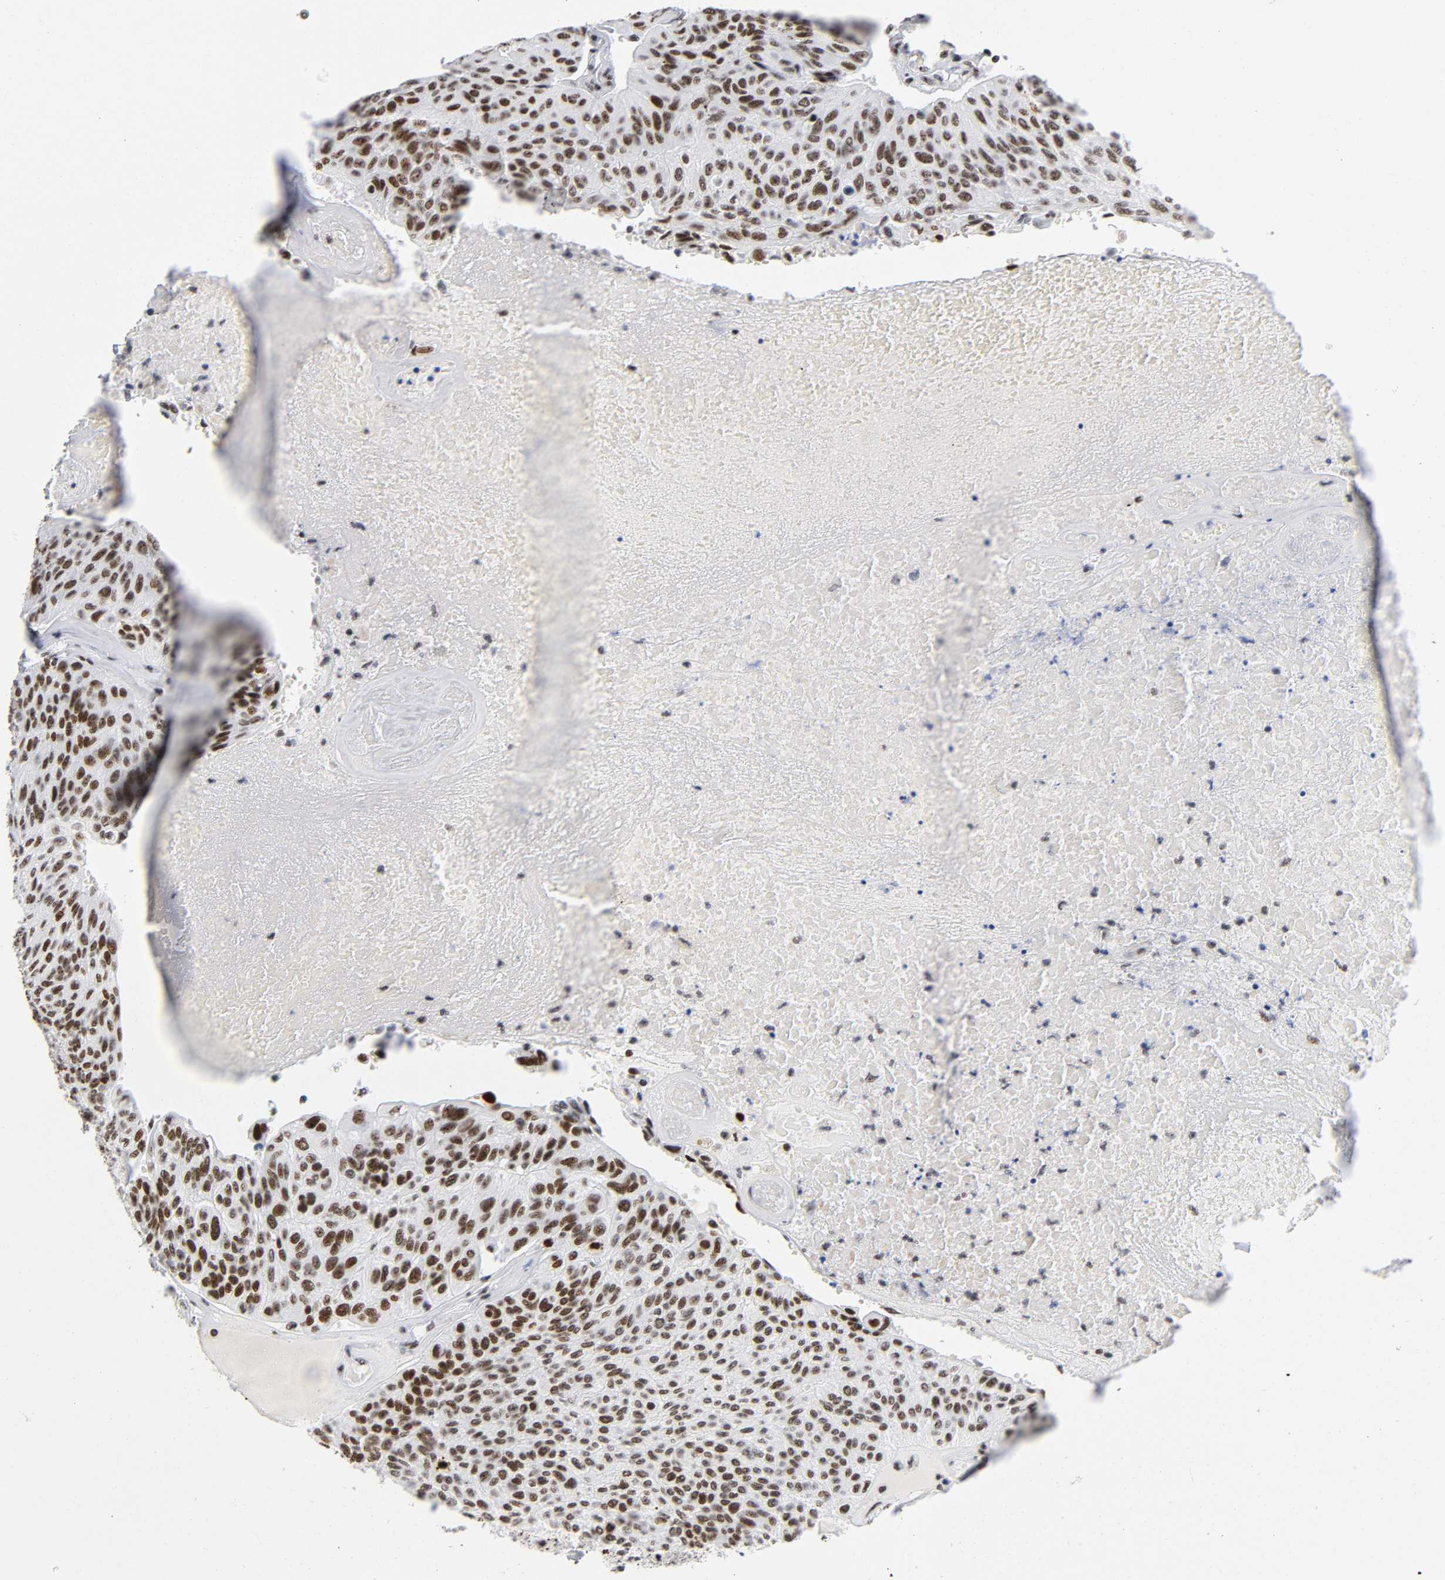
{"staining": {"intensity": "strong", "quantity": ">75%", "location": "nuclear"}, "tissue": "urothelial cancer", "cell_type": "Tumor cells", "image_type": "cancer", "snomed": [{"axis": "morphology", "description": "Urothelial carcinoma, High grade"}, {"axis": "topography", "description": "Urinary bladder"}], "caption": "Immunohistochemistry (IHC) (DAB) staining of urothelial cancer reveals strong nuclear protein staining in approximately >75% of tumor cells.", "gene": "UBTF", "patient": {"sex": "male", "age": 66}}